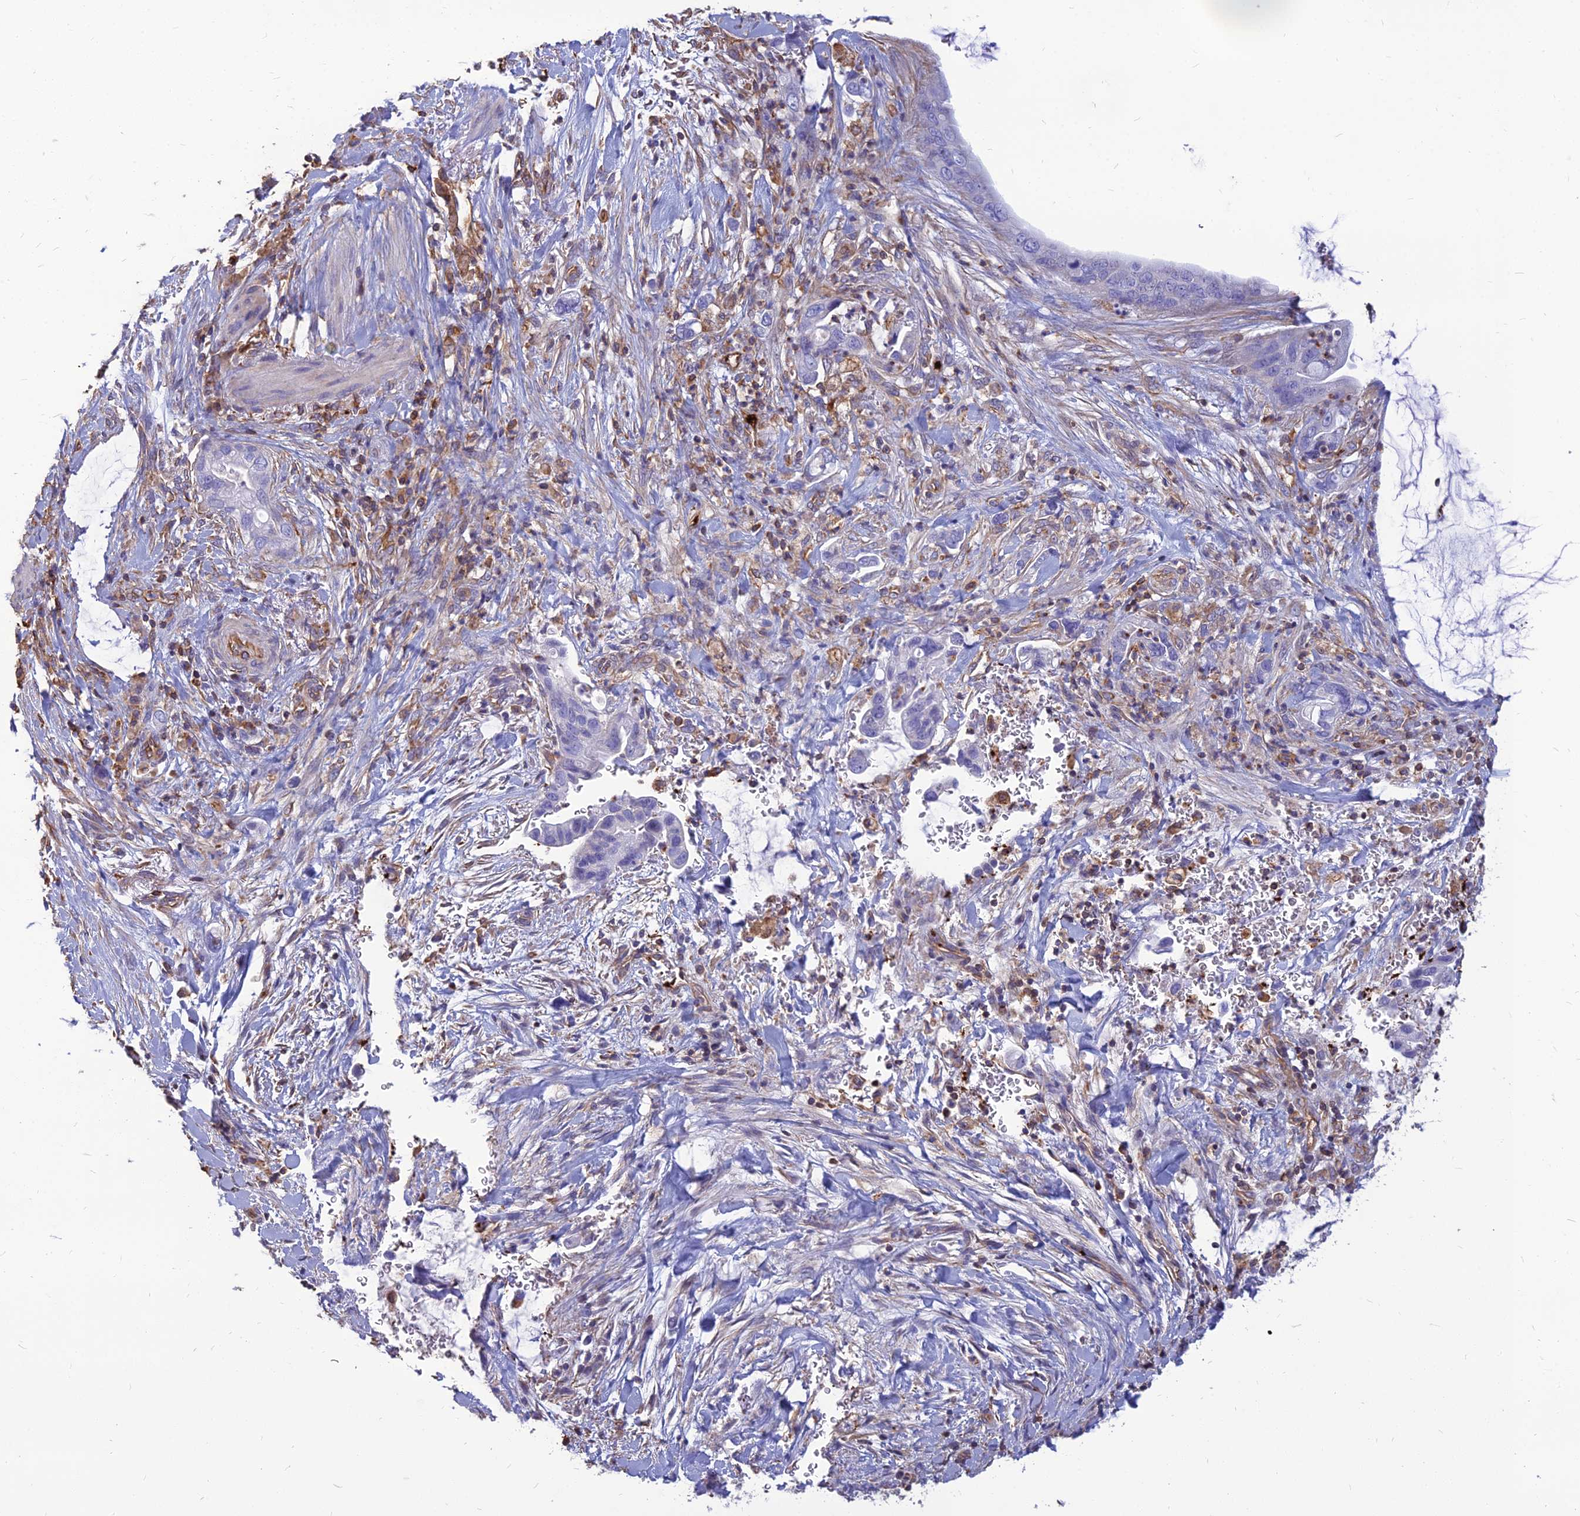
{"staining": {"intensity": "negative", "quantity": "none", "location": "none"}, "tissue": "pancreatic cancer", "cell_type": "Tumor cells", "image_type": "cancer", "snomed": [{"axis": "morphology", "description": "Adenocarcinoma, NOS"}, {"axis": "topography", "description": "Pancreas"}], "caption": "The micrograph reveals no staining of tumor cells in pancreatic adenocarcinoma.", "gene": "PSMD11", "patient": {"sex": "male", "age": 75}}